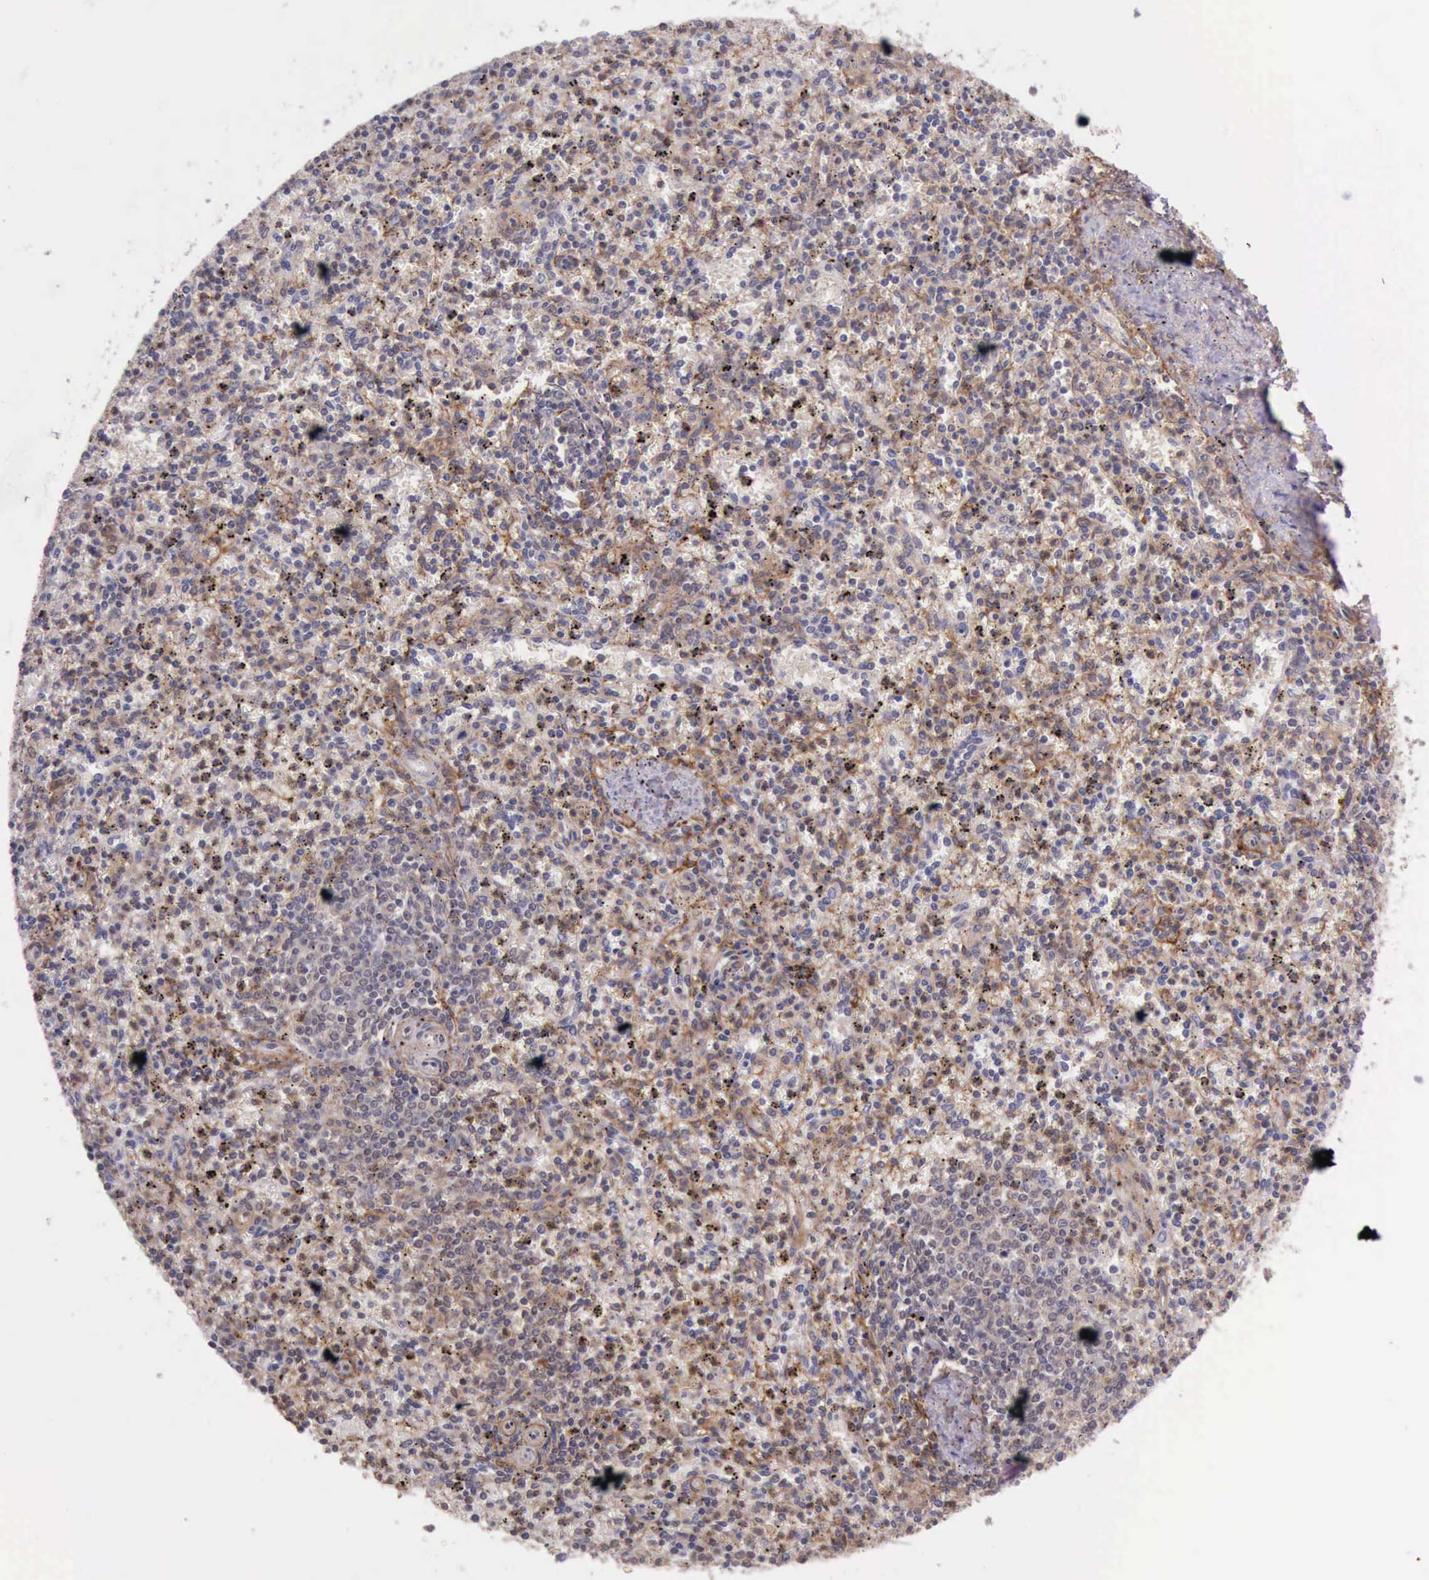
{"staining": {"intensity": "moderate", "quantity": "25%-75%", "location": "cytoplasmic/membranous"}, "tissue": "spleen", "cell_type": "Cells in red pulp", "image_type": "normal", "snomed": [{"axis": "morphology", "description": "Normal tissue, NOS"}, {"axis": "topography", "description": "Spleen"}], "caption": "The immunohistochemical stain highlights moderate cytoplasmic/membranous expression in cells in red pulp of normal spleen. (Stains: DAB (3,3'-diaminobenzidine) in brown, nuclei in blue, Microscopy: brightfield microscopy at high magnification).", "gene": "PRICKLE3", "patient": {"sex": "male", "age": 72}}